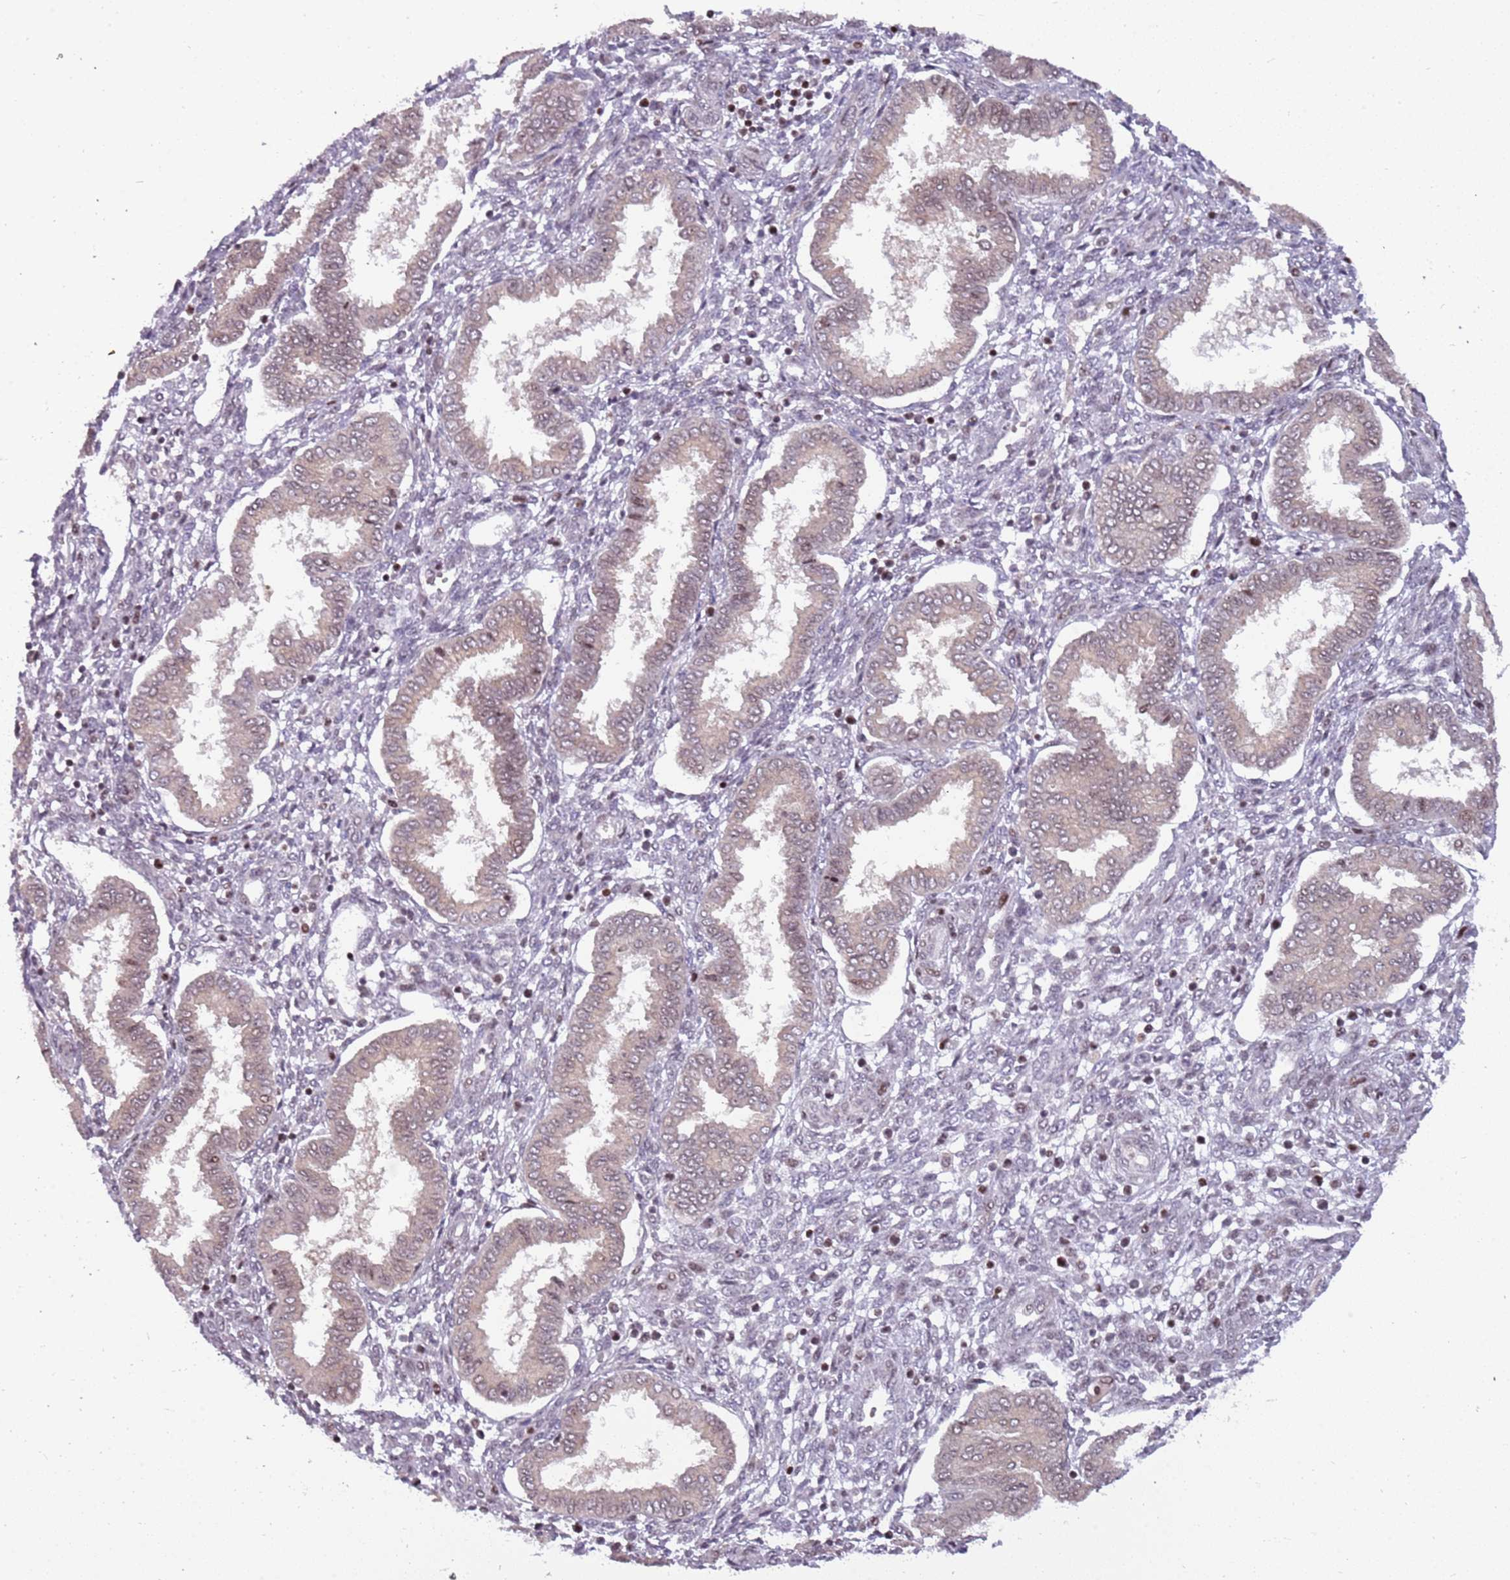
{"staining": {"intensity": "negative", "quantity": "none", "location": "none"}, "tissue": "endometrium", "cell_type": "Cells in endometrial stroma", "image_type": "normal", "snomed": [{"axis": "morphology", "description": "Normal tissue, NOS"}, {"axis": "topography", "description": "Endometrium"}], "caption": "The micrograph shows no staining of cells in endometrial stroma in unremarkable endometrium.", "gene": "ARHGEF35", "patient": {"sex": "female", "age": 24}}